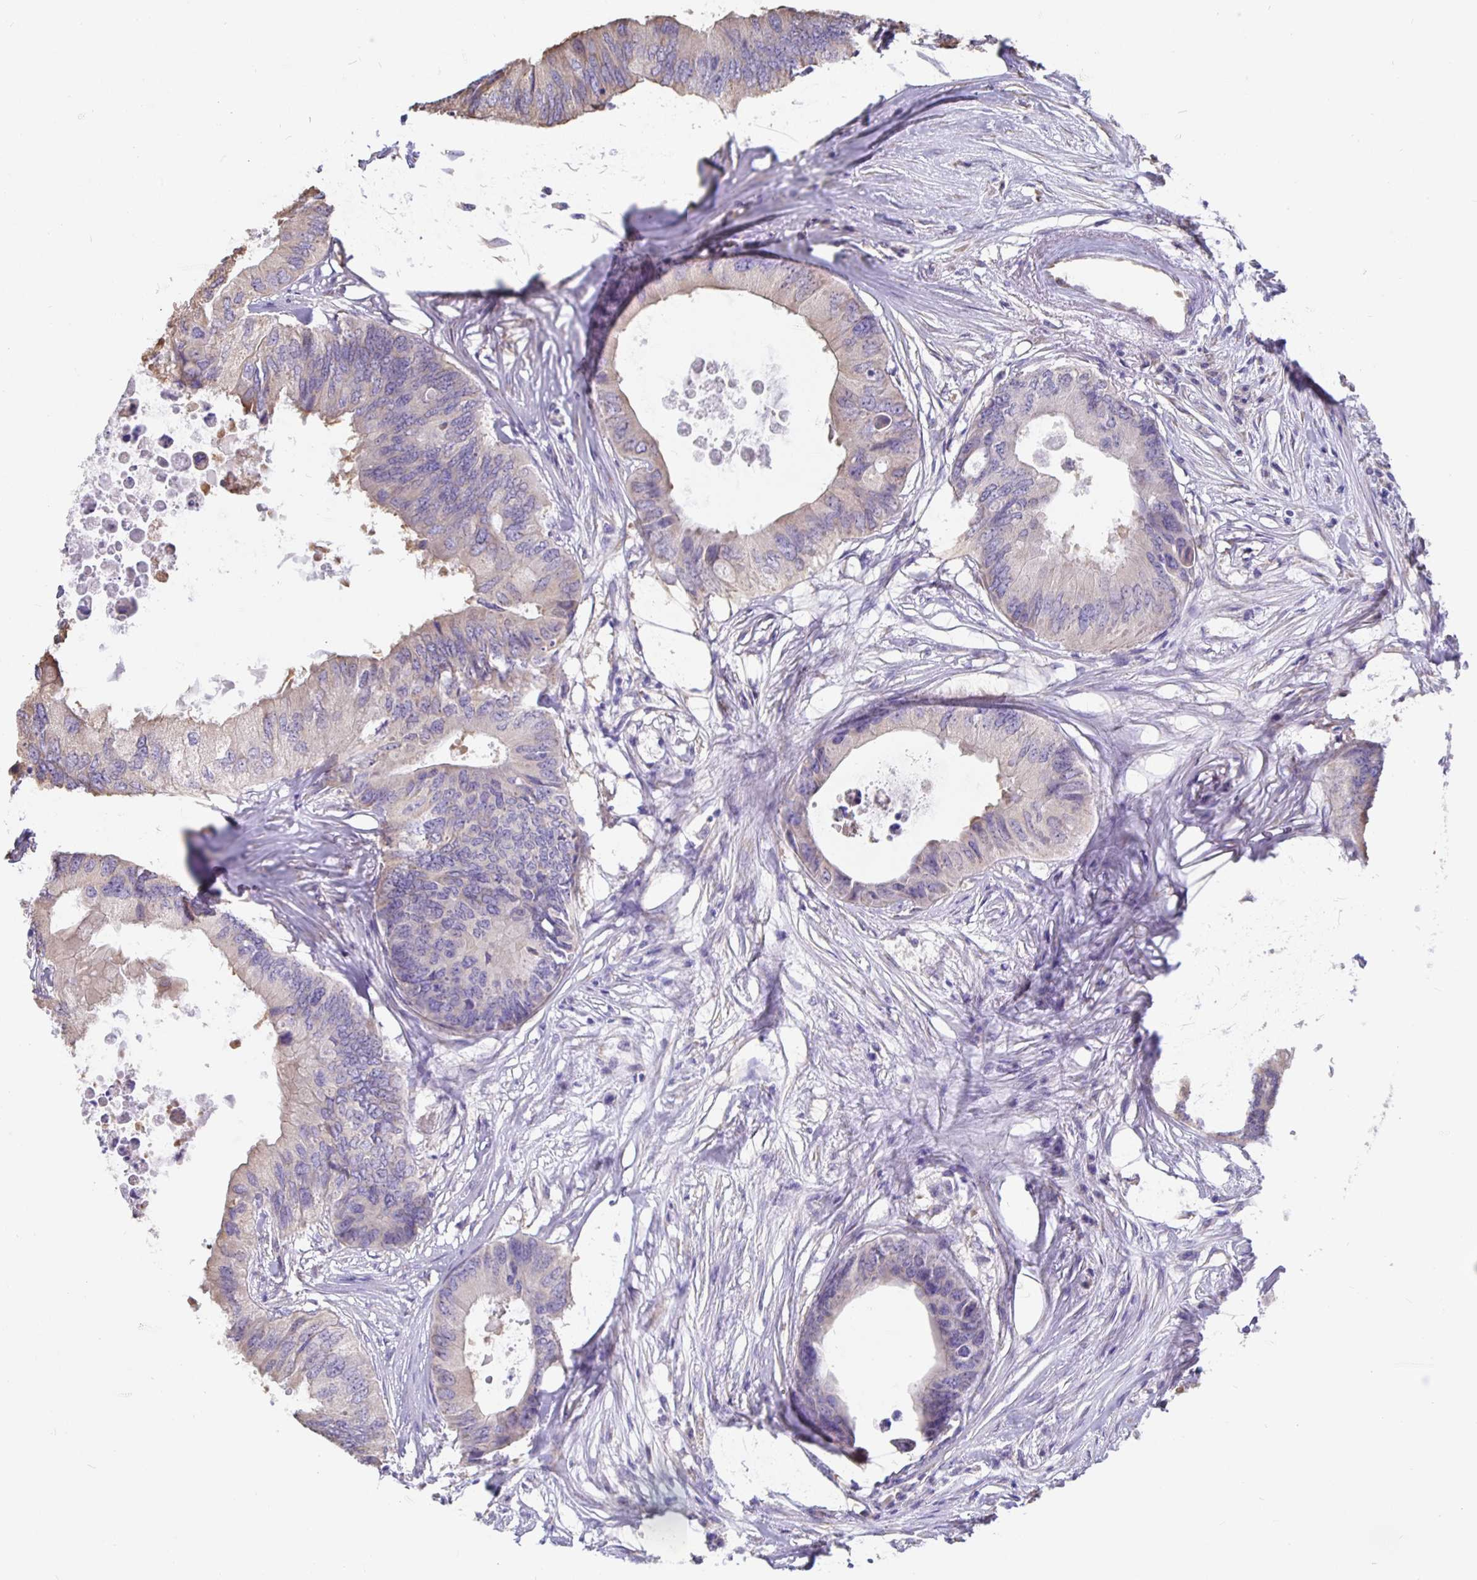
{"staining": {"intensity": "negative", "quantity": "none", "location": "none"}, "tissue": "colorectal cancer", "cell_type": "Tumor cells", "image_type": "cancer", "snomed": [{"axis": "morphology", "description": "Adenocarcinoma, NOS"}, {"axis": "topography", "description": "Colon"}], "caption": "High magnification brightfield microscopy of colorectal adenocarcinoma stained with DAB (brown) and counterstained with hematoxylin (blue): tumor cells show no significant staining. (Immunohistochemistry (ihc), brightfield microscopy, high magnification).", "gene": "DNAI2", "patient": {"sex": "male", "age": 71}}